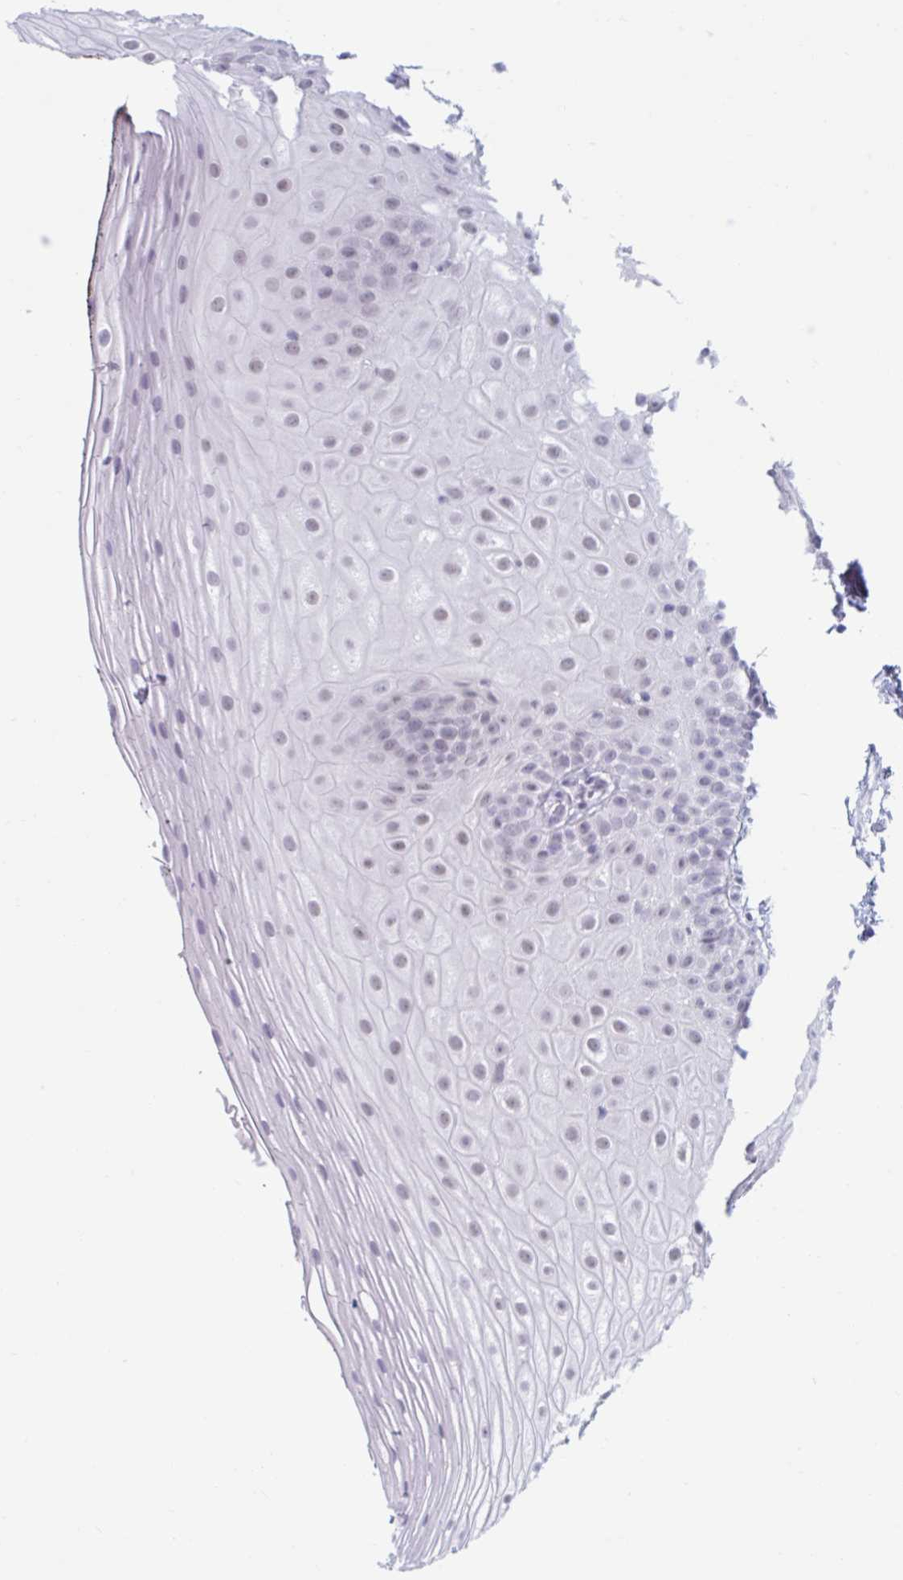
{"staining": {"intensity": "weak", "quantity": "<25%", "location": "nuclear"}, "tissue": "oral mucosa", "cell_type": "Squamous epithelial cells", "image_type": "normal", "snomed": [{"axis": "morphology", "description": "Normal tissue, NOS"}, {"axis": "topography", "description": "Oral tissue"}], "caption": "Normal oral mucosa was stained to show a protein in brown. There is no significant positivity in squamous epithelial cells.", "gene": "MSMB", "patient": {"sex": "male", "age": 75}}